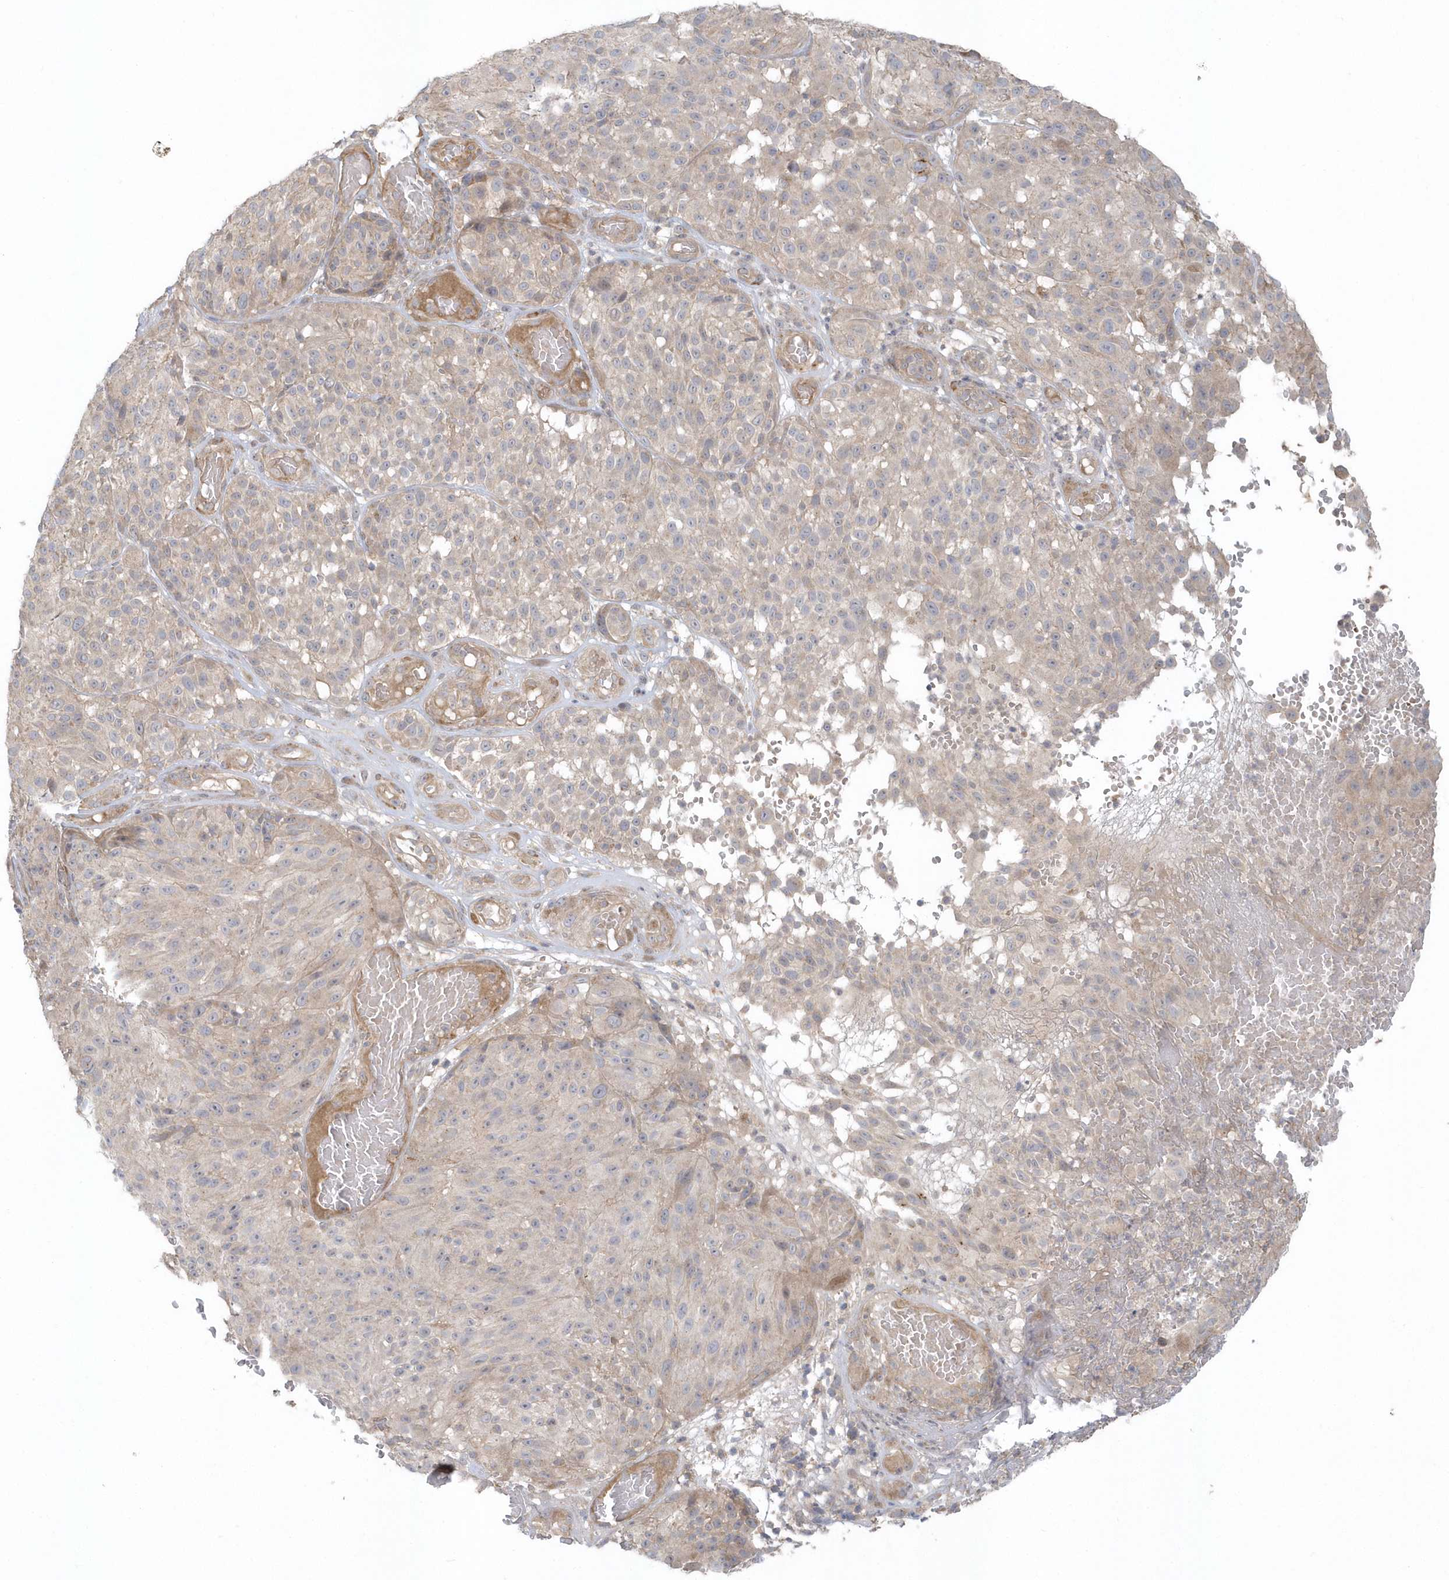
{"staining": {"intensity": "negative", "quantity": "none", "location": "none"}, "tissue": "melanoma", "cell_type": "Tumor cells", "image_type": "cancer", "snomed": [{"axis": "morphology", "description": "Malignant melanoma, NOS"}, {"axis": "topography", "description": "Skin"}], "caption": "The photomicrograph exhibits no significant positivity in tumor cells of malignant melanoma.", "gene": "ACTR1A", "patient": {"sex": "male", "age": 83}}